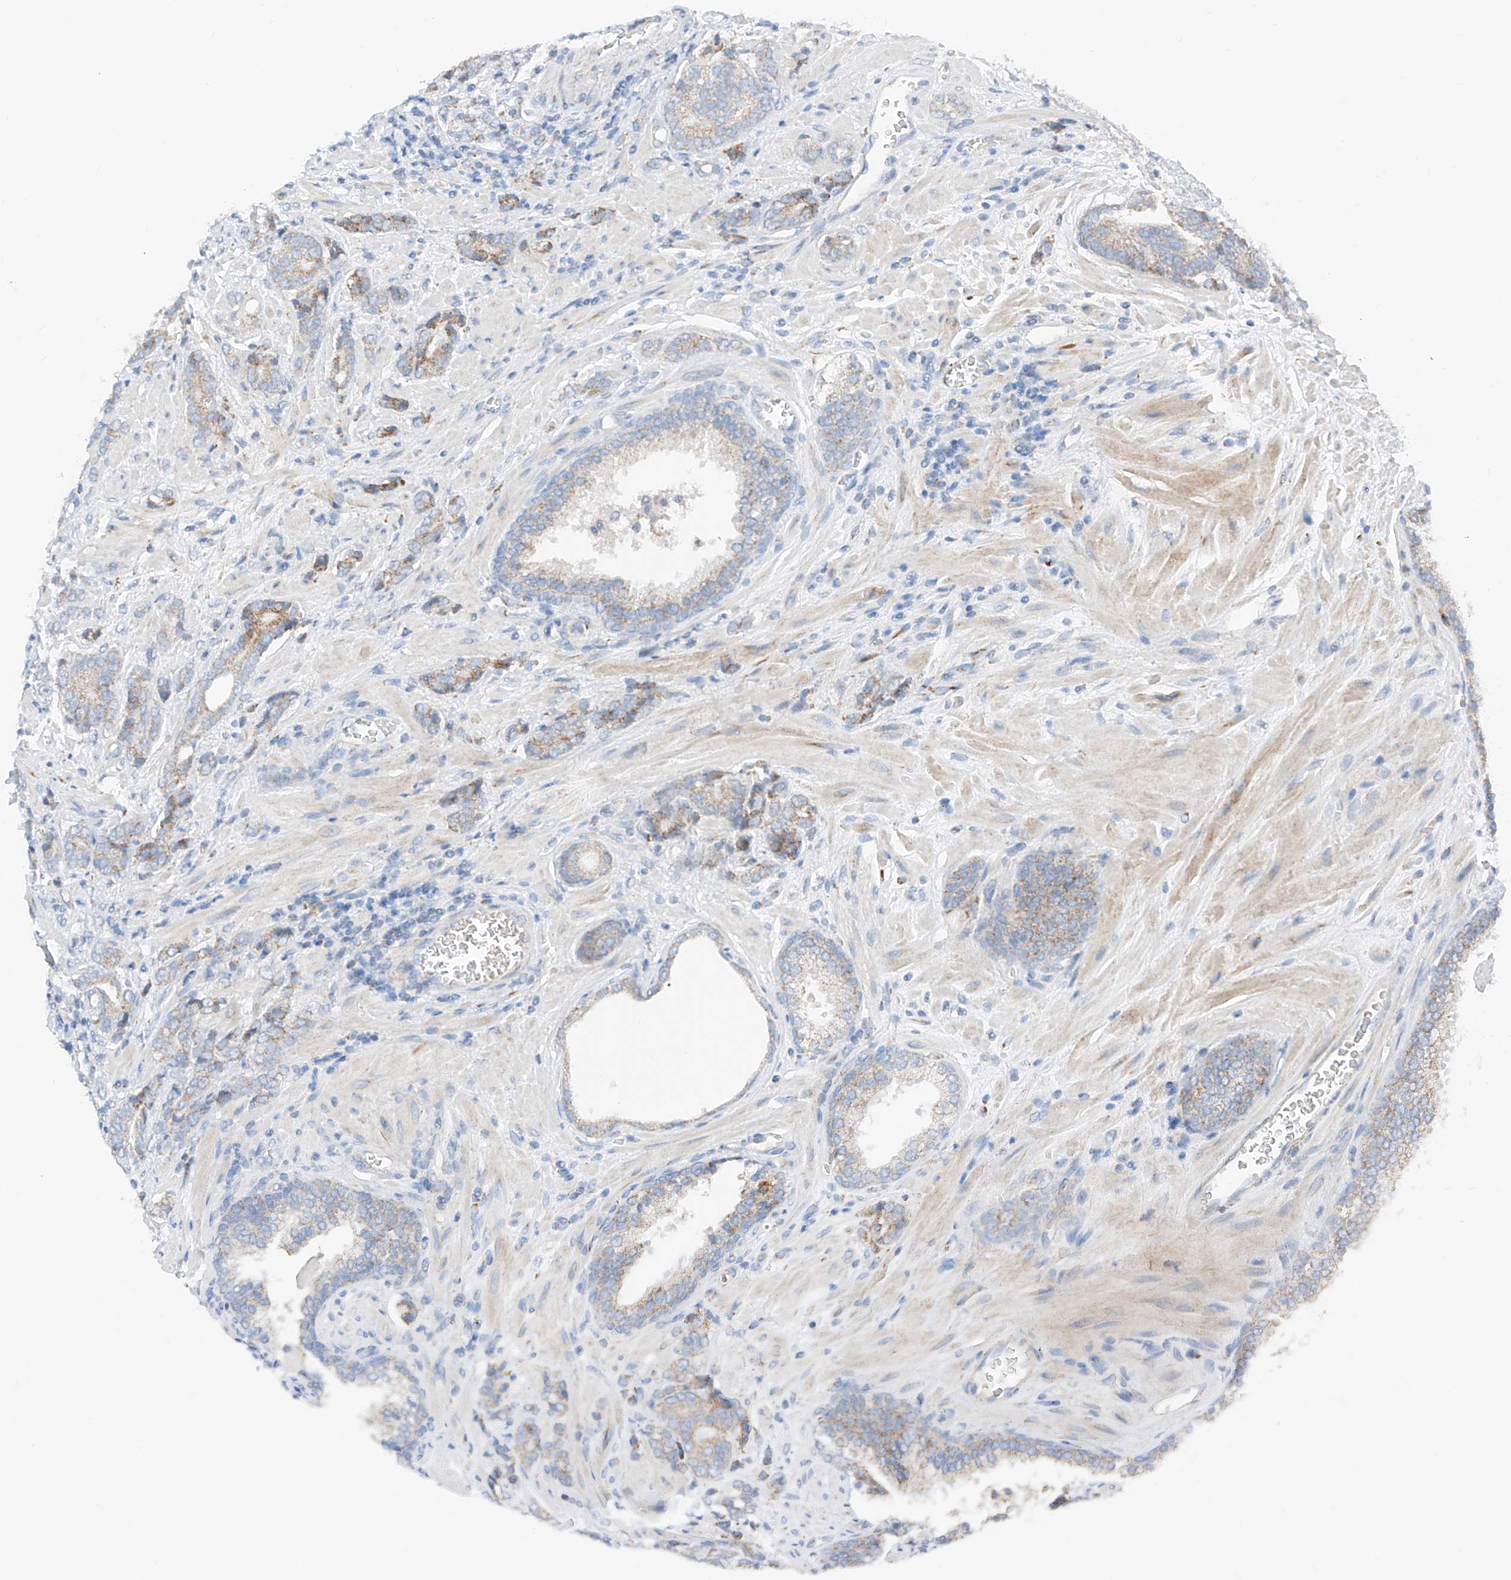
{"staining": {"intensity": "moderate", "quantity": "<25%", "location": "cytoplasmic/membranous"}, "tissue": "prostate cancer", "cell_type": "Tumor cells", "image_type": "cancer", "snomed": [{"axis": "morphology", "description": "Adenocarcinoma, High grade"}, {"axis": "topography", "description": "Prostate"}], "caption": "Human prostate cancer (adenocarcinoma (high-grade)) stained with a protein marker reveals moderate staining in tumor cells.", "gene": "MRAP", "patient": {"sex": "male", "age": 57}}